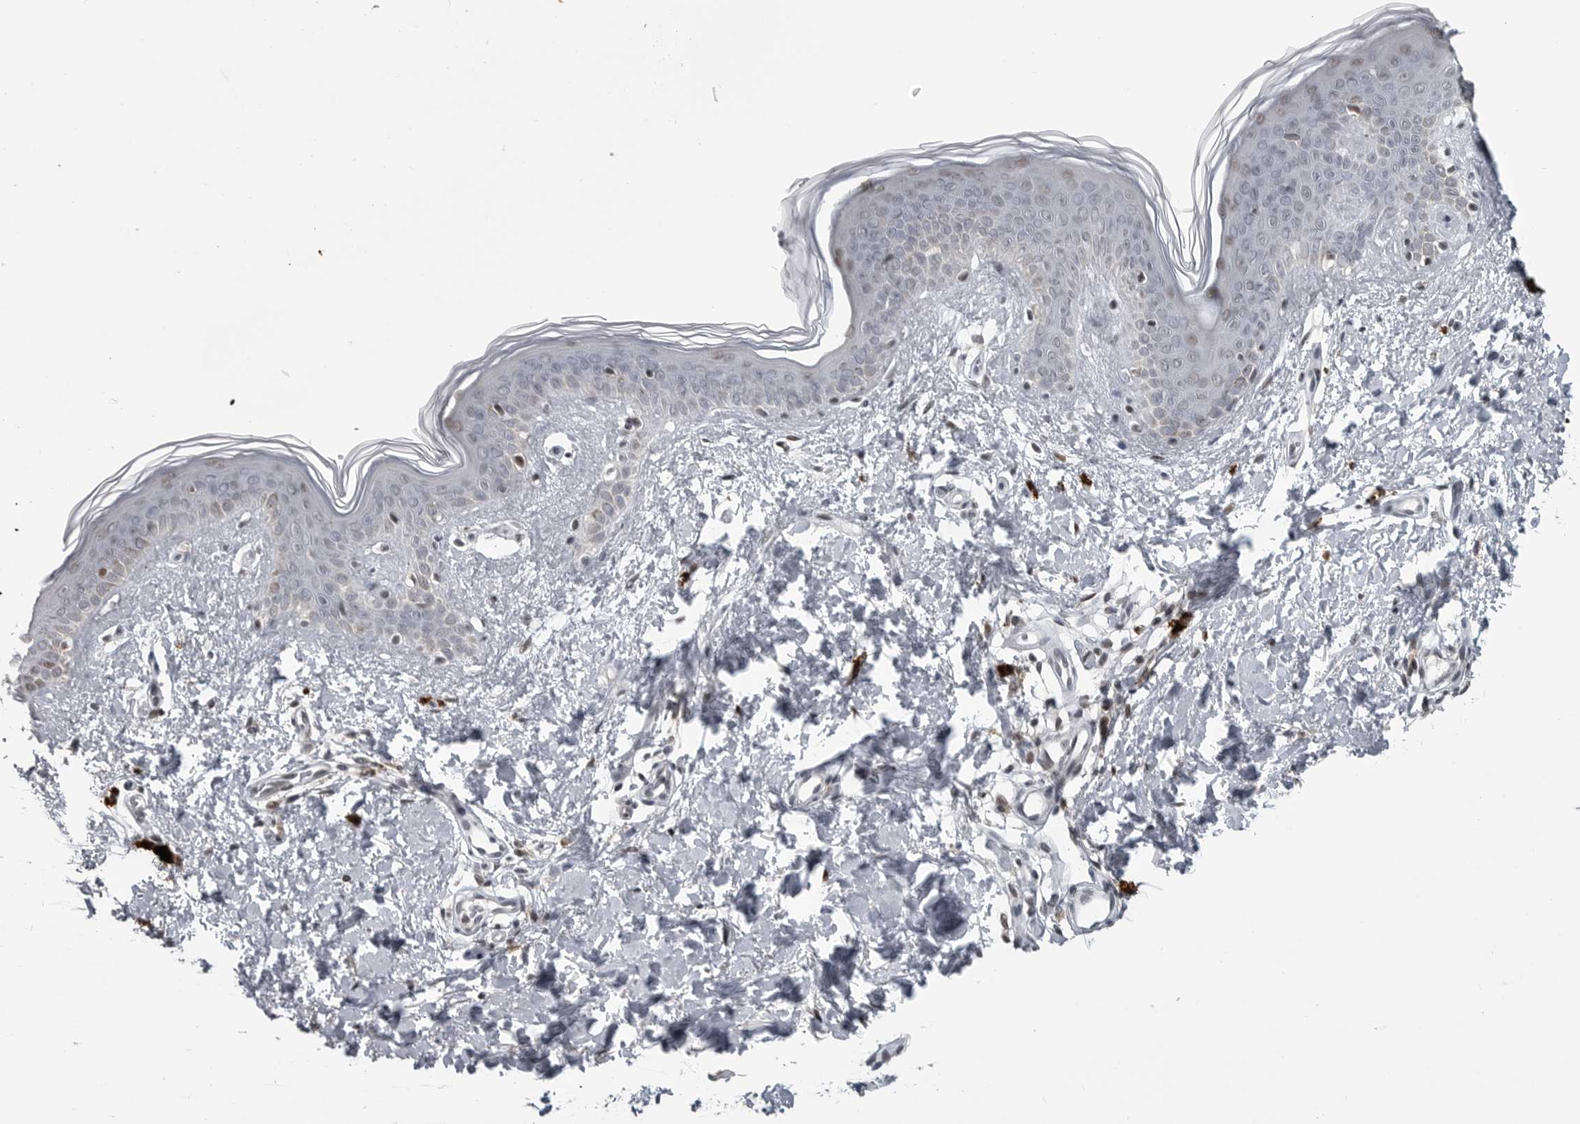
{"staining": {"intensity": "weak", "quantity": ">75%", "location": "nuclear"}, "tissue": "skin", "cell_type": "Fibroblasts", "image_type": "normal", "snomed": [{"axis": "morphology", "description": "Normal tissue, NOS"}, {"axis": "topography", "description": "Skin"}], "caption": "IHC (DAB) staining of benign human skin reveals weak nuclear protein staining in approximately >75% of fibroblasts. The staining is performed using DAB (3,3'-diaminobenzidine) brown chromogen to label protein expression. The nuclei are counter-stained blue using hematoxylin.", "gene": "C8orf58", "patient": {"sex": "female", "age": 46}}